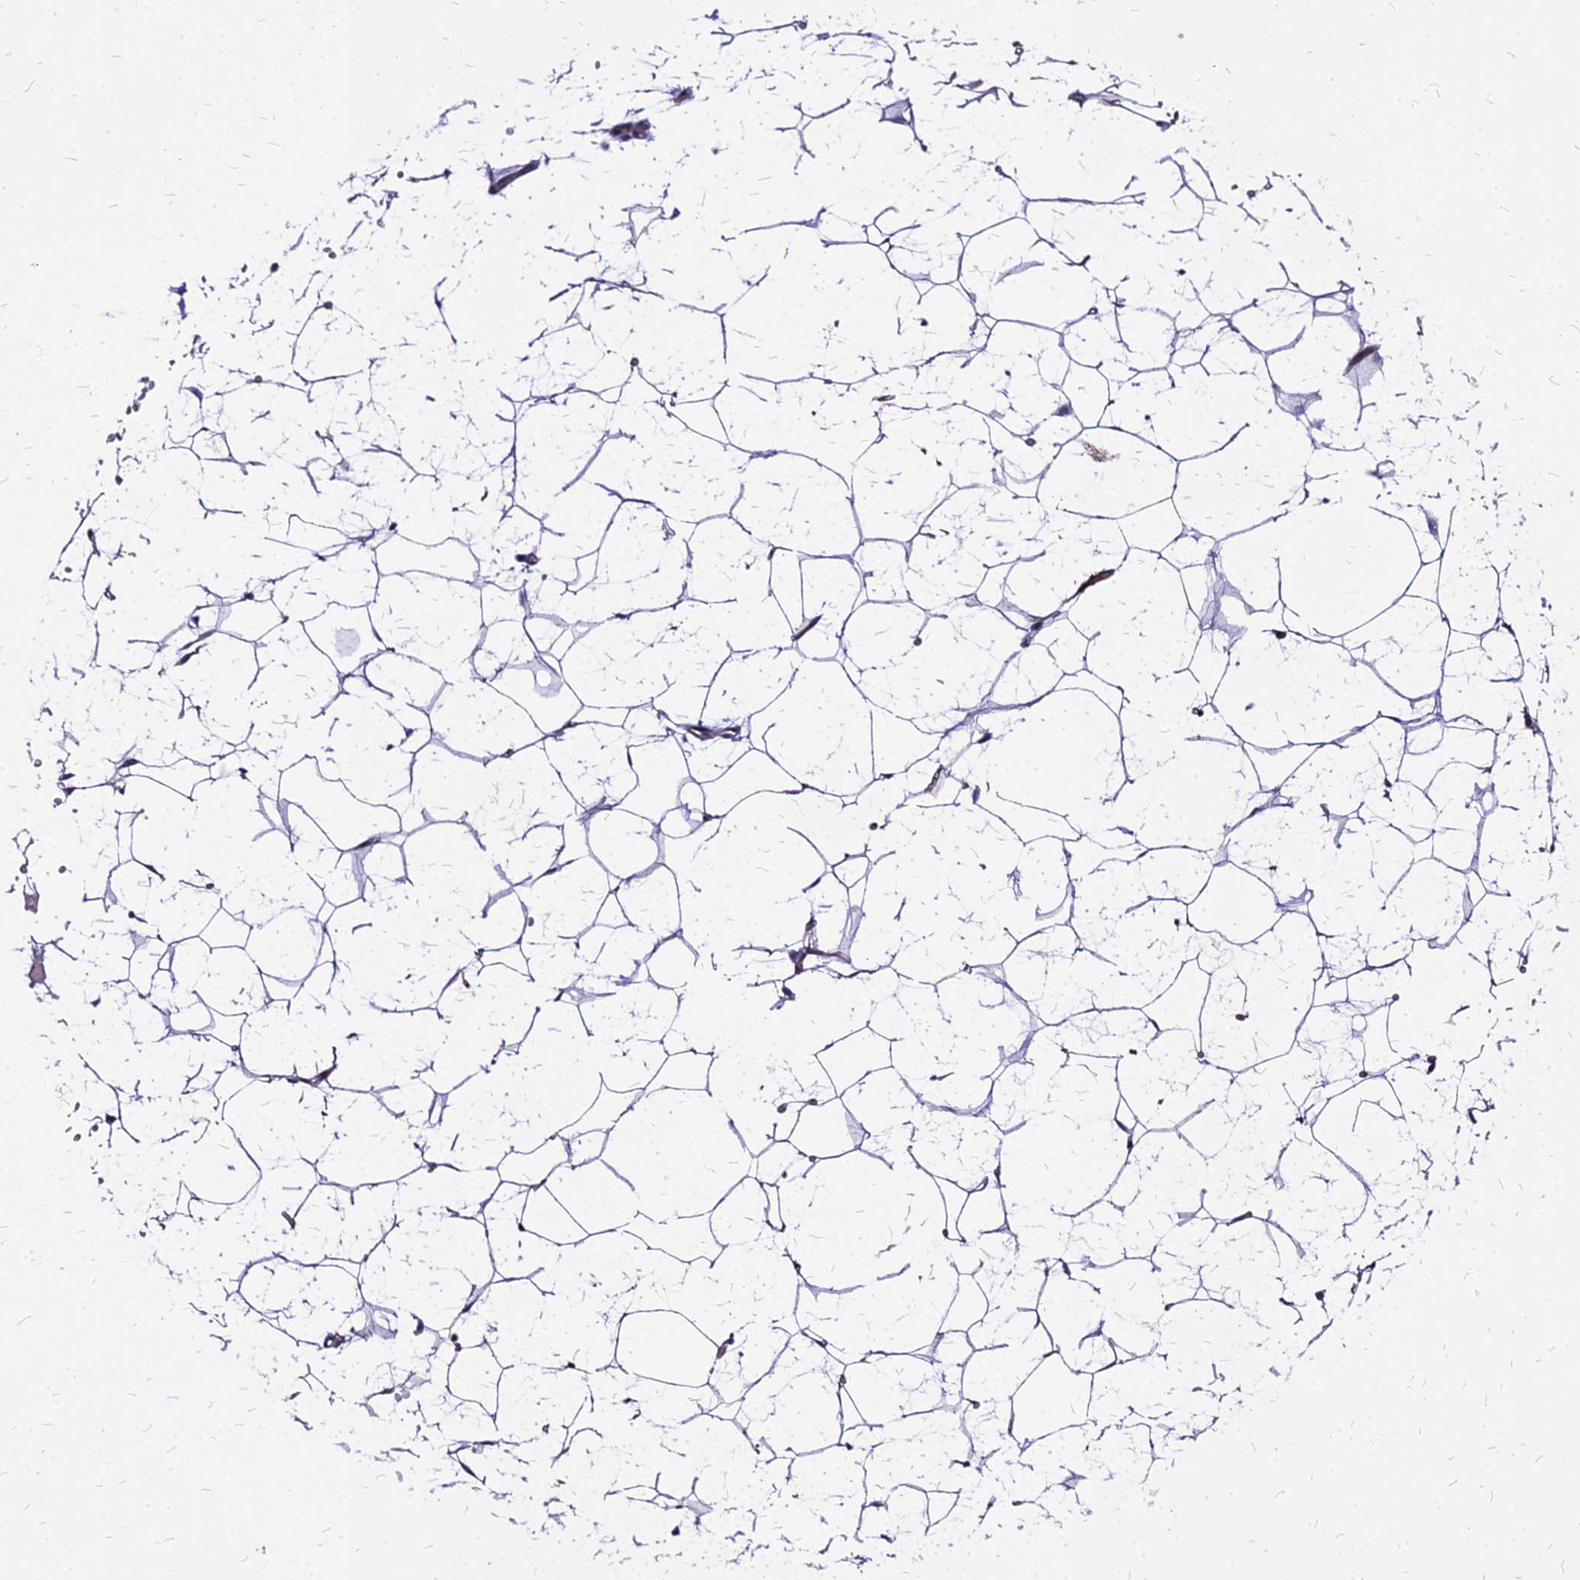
{"staining": {"intensity": "negative", "quantity": "none", "location": "none"}, "tissue": "adipose tissue", "cell_type": "Adipocytes", "image_type": "normal", "snomed": [{"axis": "morphology", "description": "Normal tissue, NOS"}, {"axis": "topography", "description": "Breast"}], "caption": "Immunohistochemistry (IHC) image of normal adipose tissue: human adipose tissue stained with DAB (3,3'-diaminobenzidine) displays no significant protein staining in adipocytes.", "gene": "COMMD10", "patient": {"sex": "female", "age": 23}}